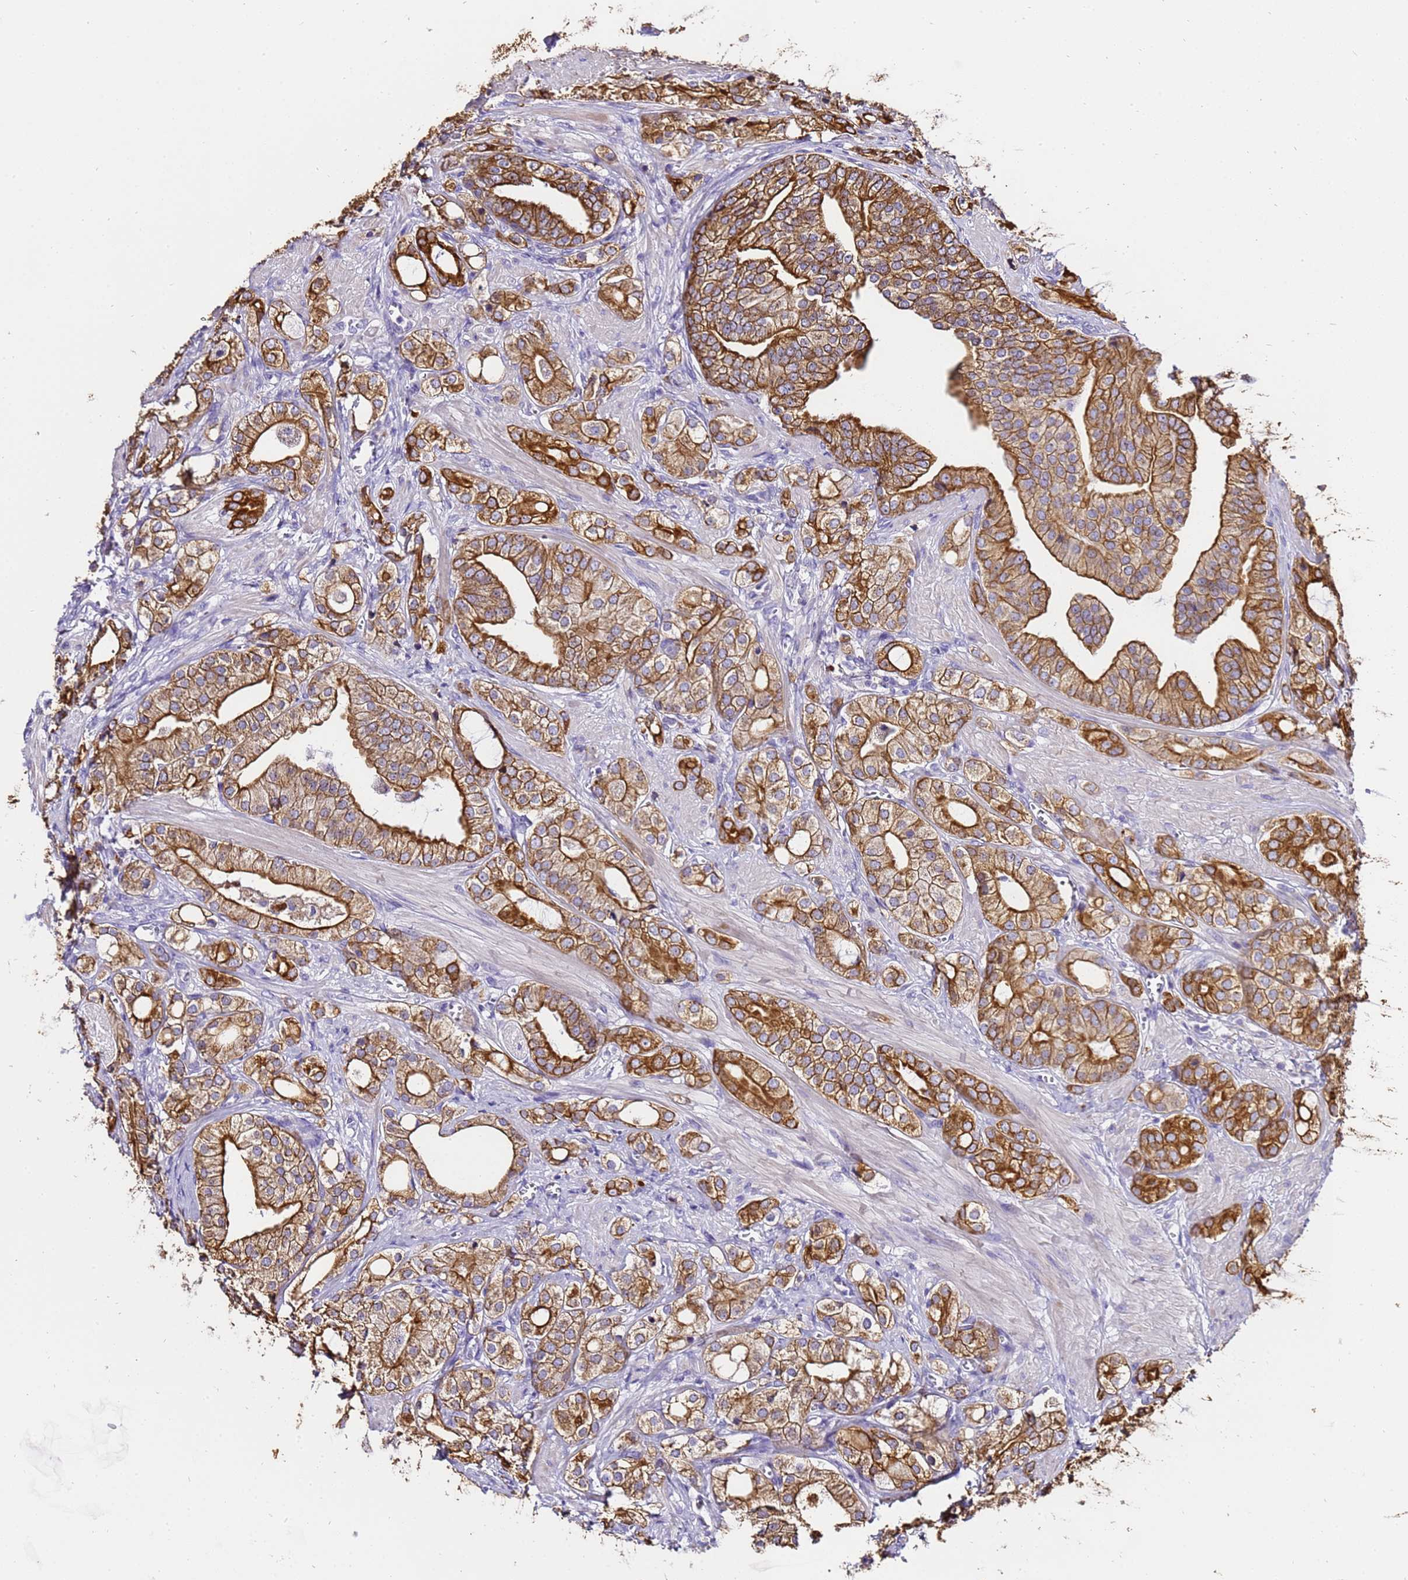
{"staining": {"intensity": "strong", "quantity": ">75%", "location": "cytoplasmic/membranous"}, "tissue": "prostate cancer", "cell_type": "Tumor cells", "image_type": "cancer", "snomed": [{"axis": "morphology", "description": "Adenocarcinoma, High grade"}, {"axis": "topography", "description": "Prostate"}], "caption": "Protein expression by immunohistochemistry shows strong cytoplasmic/membranous expression in about >75% of tumor cells in prostate cancer.", "gene": "PIEZO2", "patient": {"sex": "male", "age": 50}}